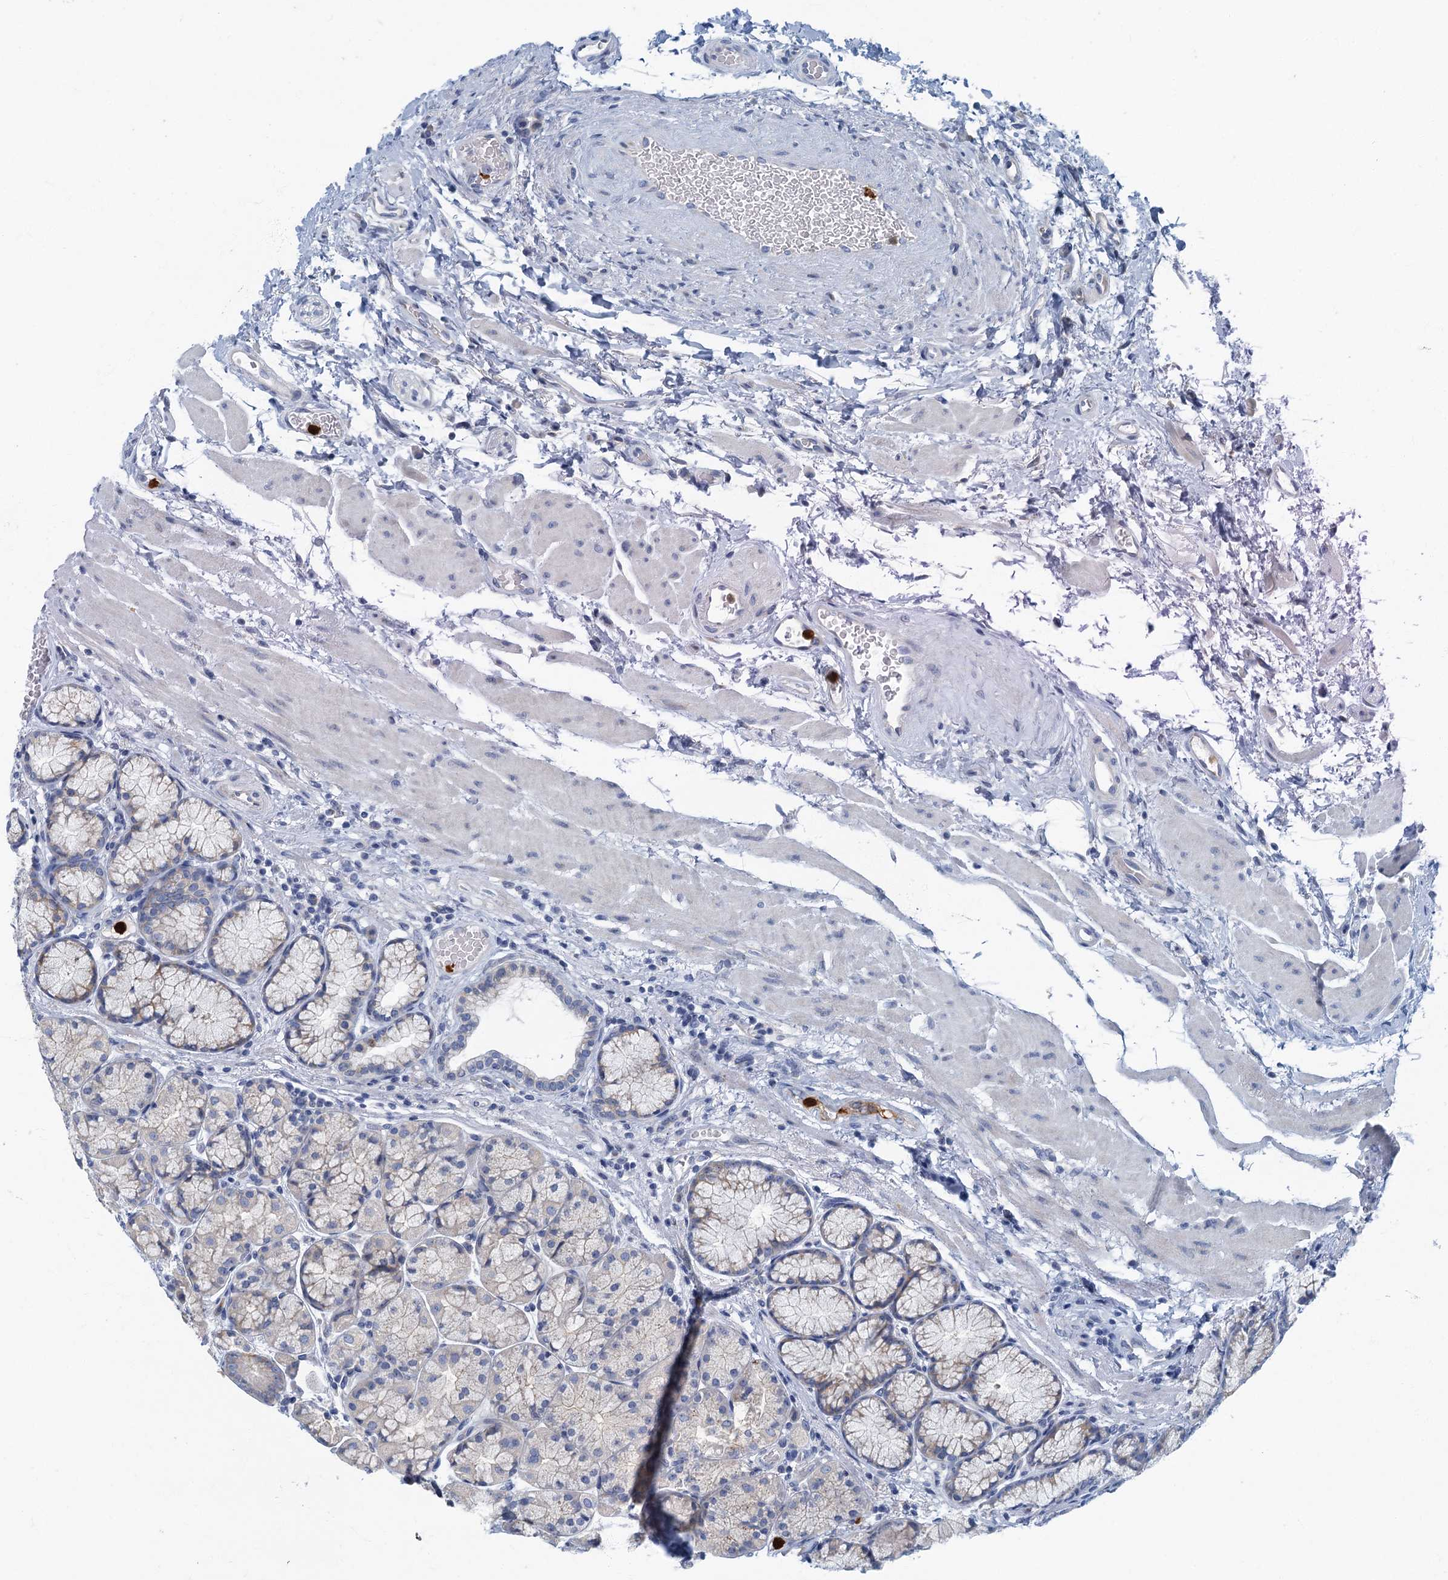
{"staining": {"intensity": "moderate", "quantity": "<25%", "location": "cytoplasmic/membranous"}, "tissue": "stomach", "cell_type": "Glandular cells", "image_type": "normal", "snomed": [{"axis": "morphology", "description": "Normal tissue, NOS"}, {"axis": "topography", "description": "Stomach"}], "caption": "About <25% of glandular cells in normal human stomach show moderate cytoplasmic/membranous protein positivity as visualized by brown immunohistochemical staining.", "gene": "ANKDD1A", "patient": {"sex": "male", "age": 63}}